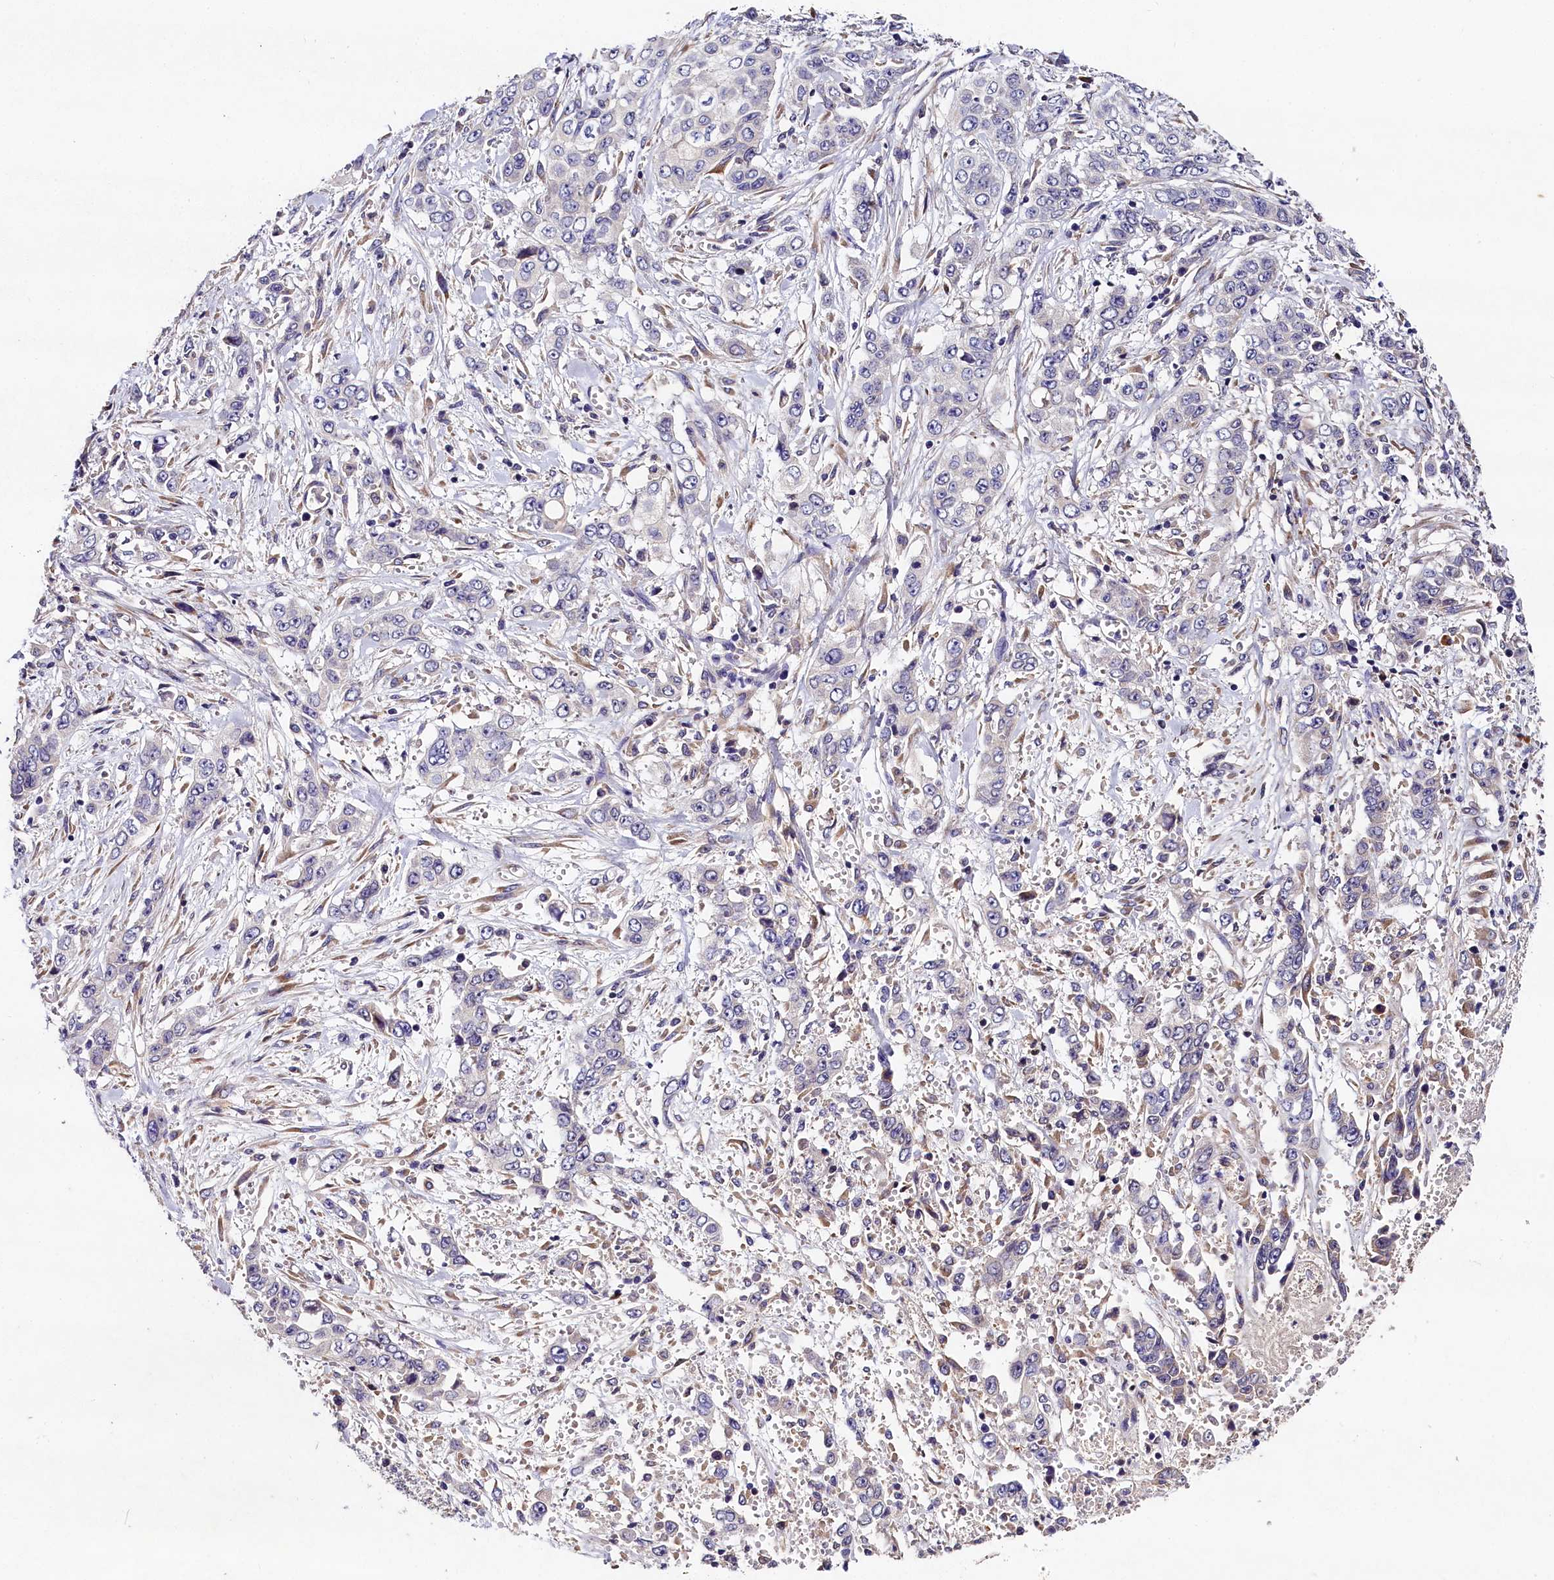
{"staining": {"intensity": "negative", "quantity": "none", "location": "none"}, "tissue": "stomach cancer", "cell_type": "Tumor cells", "image_type": "cancer", "snomed": [{"axis": "morphology", "description": "Adenocarcinoma, NOS"}, {"axis": "topography", "description": "Stomach, upper"}], "caption": "Stomach cancer was stained to show a protein in brown. There is no significant expression in tumor cells. (Stains: DAB immunohistochemistry with hematoxylin counter stain, Microscopy: brightfield microscopy at high magnification).", "gene": "ST7L", "patient": {"sex": "male", "age": 62}}